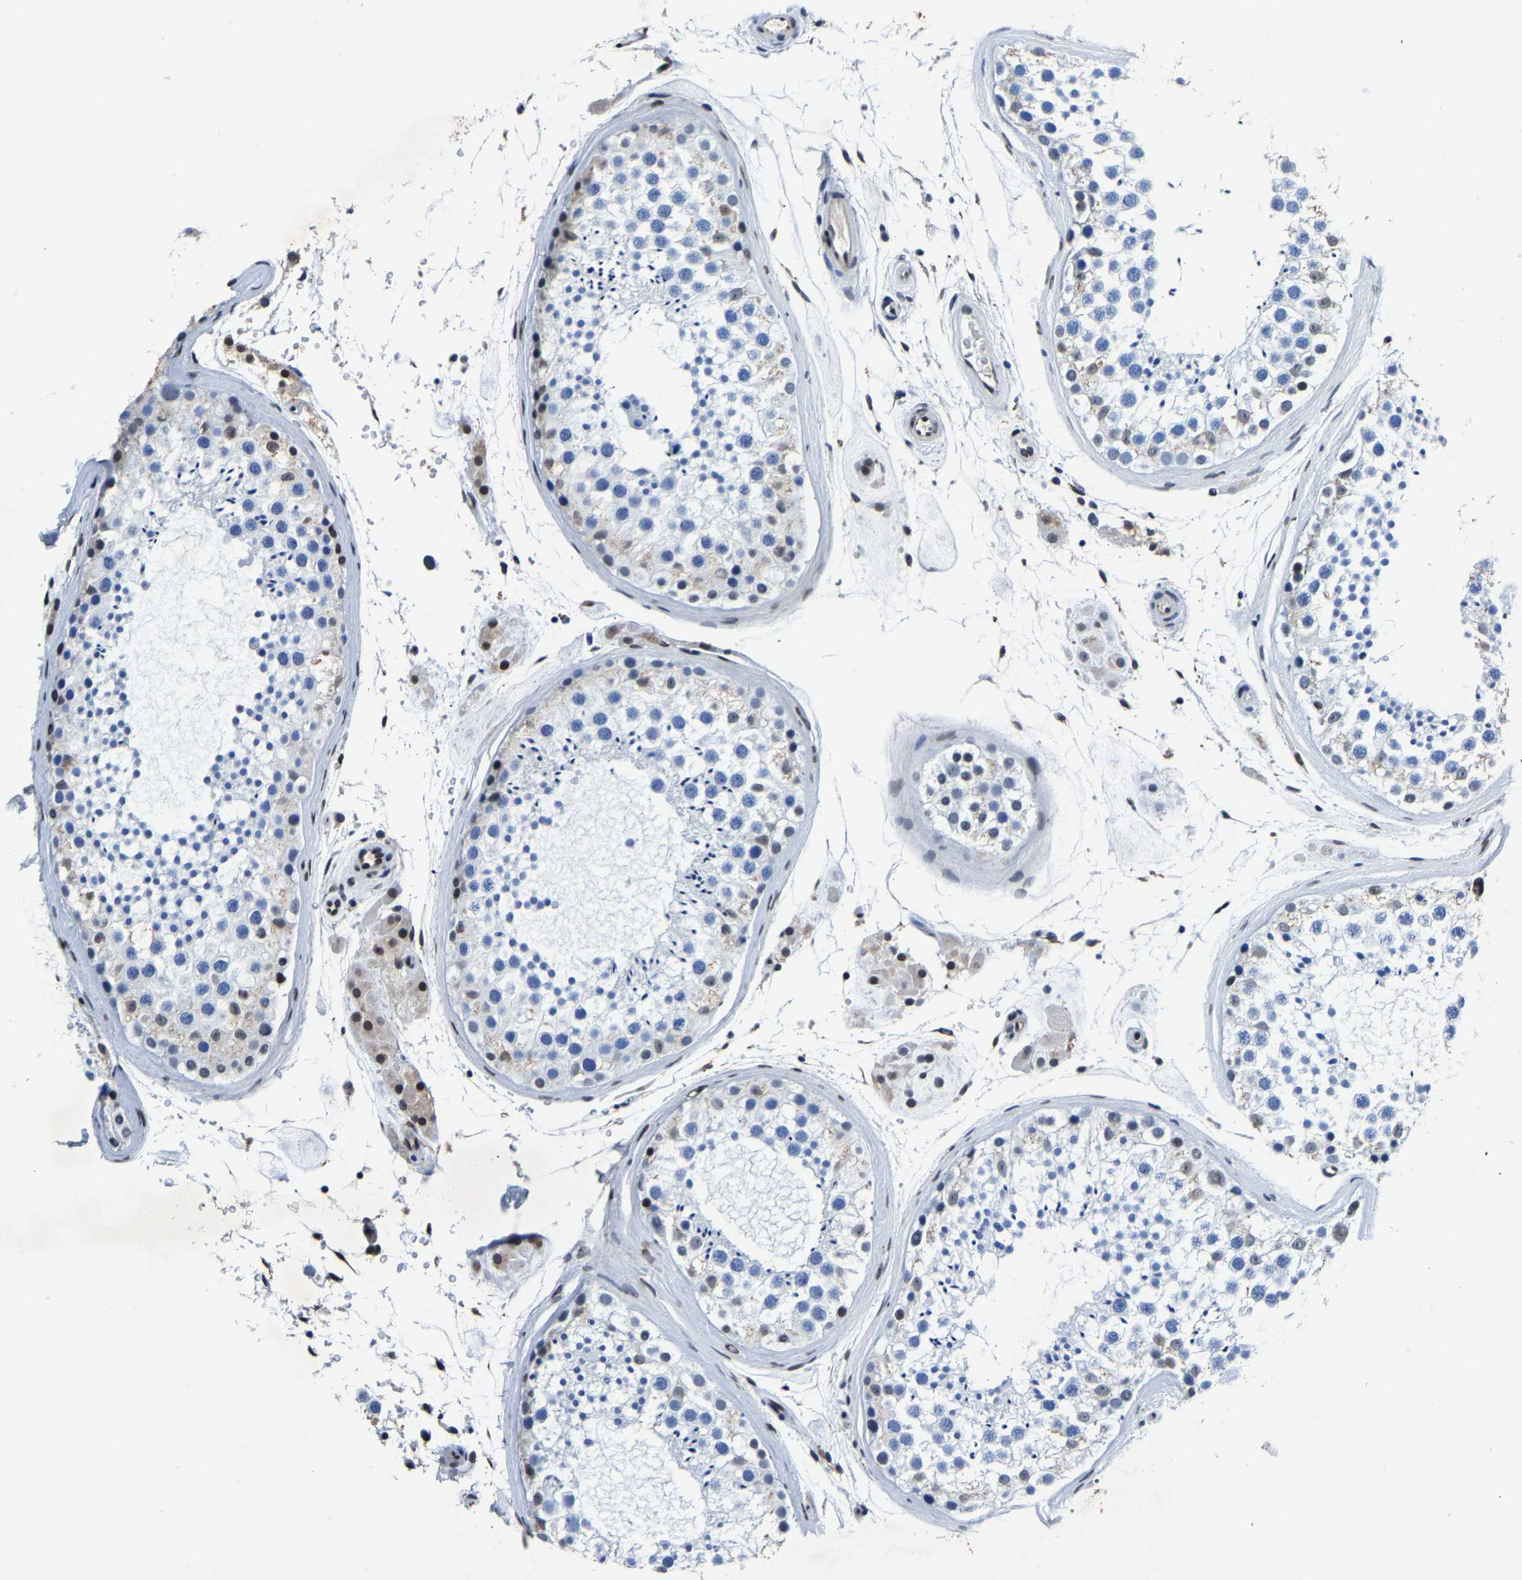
{"staining": {"intensity": "negative", "quantity": "none", "location": "none"}, "tissue": "testis", "cell_type": "Cells in seminiferous ducts", "image_type": "normal", "snomed": [{"axis": "morphology", "description": "Normal tissue, NOS"}, {"axis": "topography", "description": "Testis"}], "caption": "This is a histopathology image of immunohistochemistry (IHC) staining of unremarkable testis, which shows no positivity in cells in seminiferous ducts.", "gene": "UBN2", "patient": {"sex": "male", "age": 46}}